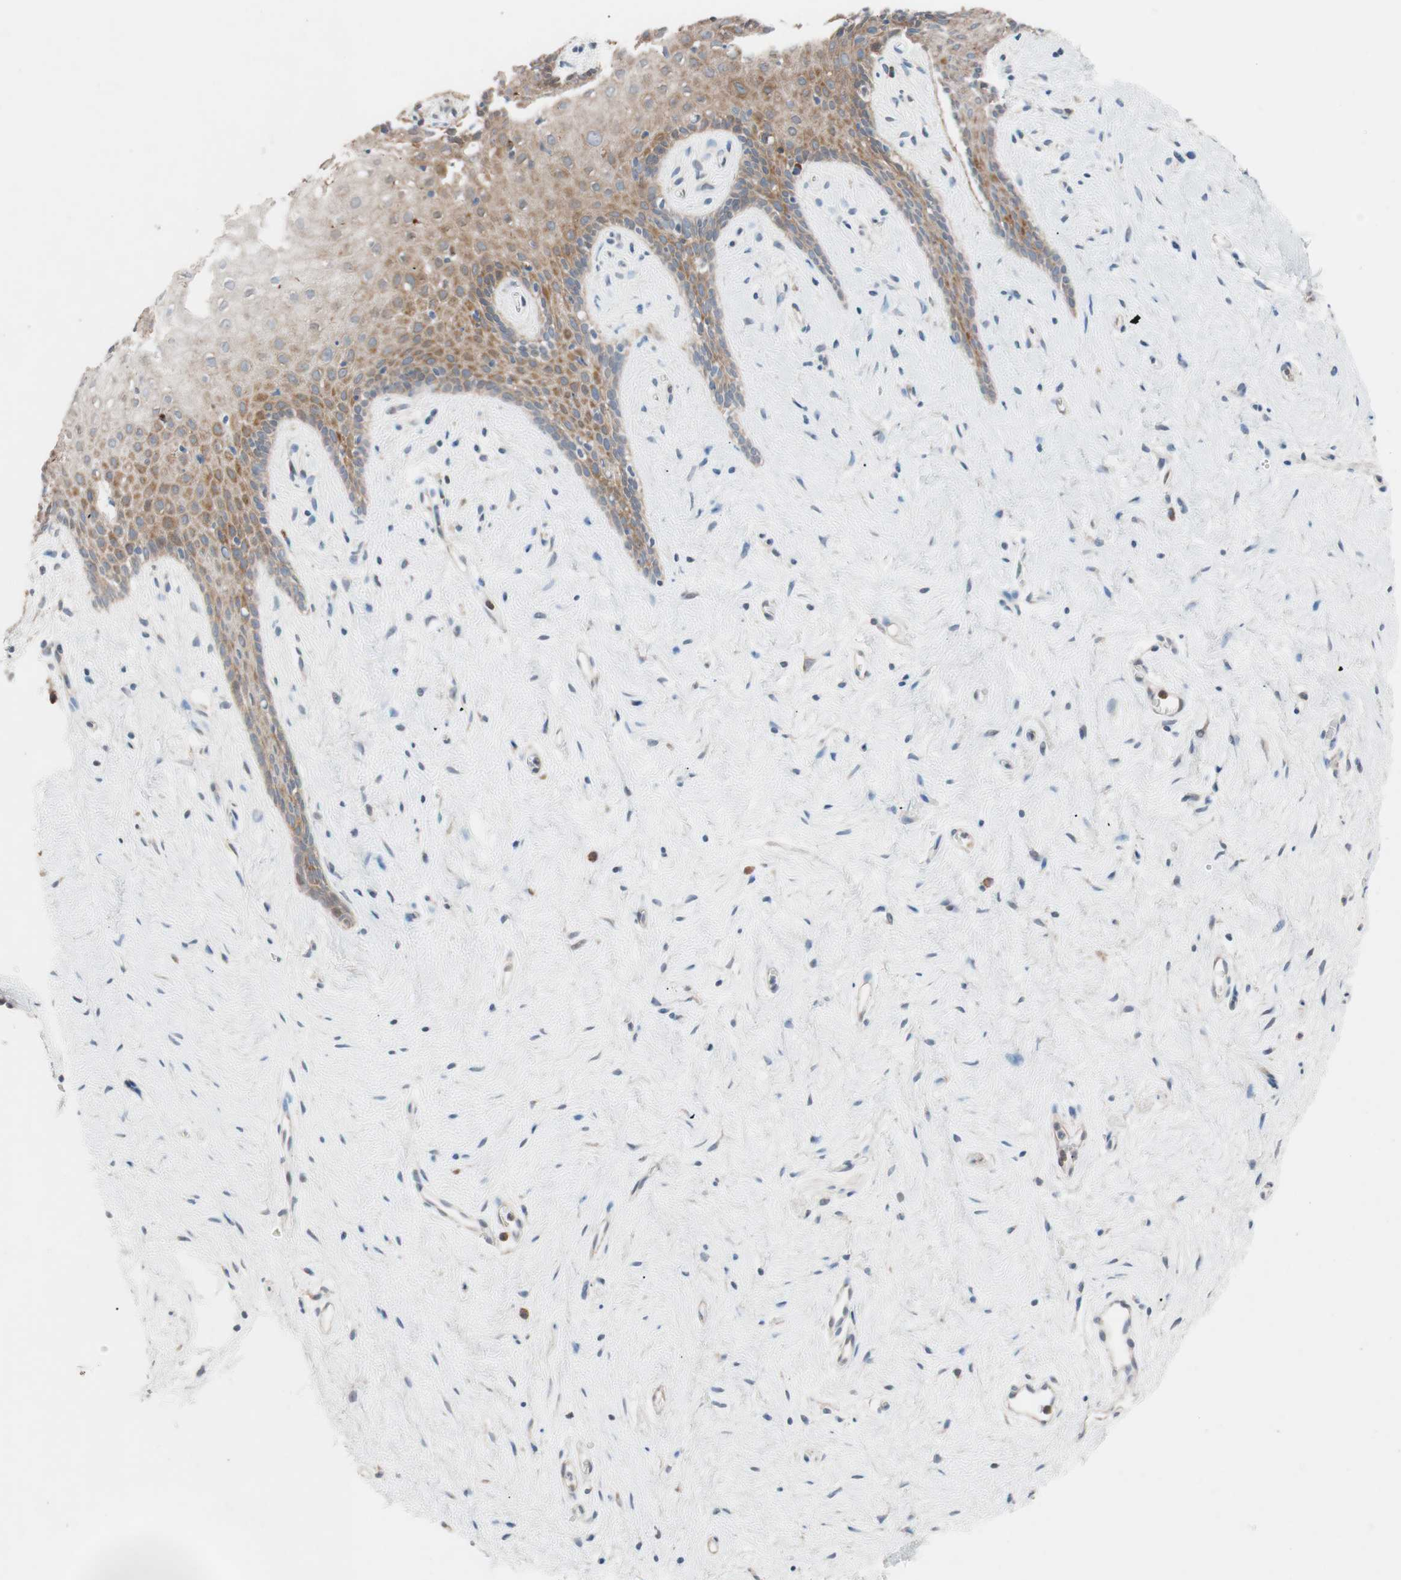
{"staining": {"intensity": "strong", "quantity": "25%-75%", "location": "cytoplasmic/membranous"}, "tissue": "vagina", "cell_type": "Squamous epithelial cells", "image_type": "normal", "snomed": [{"axis": "morphology", "description": "Normal tissue, NOS"}, {"axis": "topography", "description": "Vagina"}], "caption": "Immunohistochemical staining of unremarkable vagina displays 25%-75% levels of strong cytoplasmic/membranous protein expression in about 25%-75% of squamous epithelial cells. The staining was performed using DAB (3,3'-diaminobenzidine), with brown indicating positive protein expression. Nuclei are stained blue with hematoxylin.", "gene": "FAAH", "patient": {"sex": "female", "age": 44}}